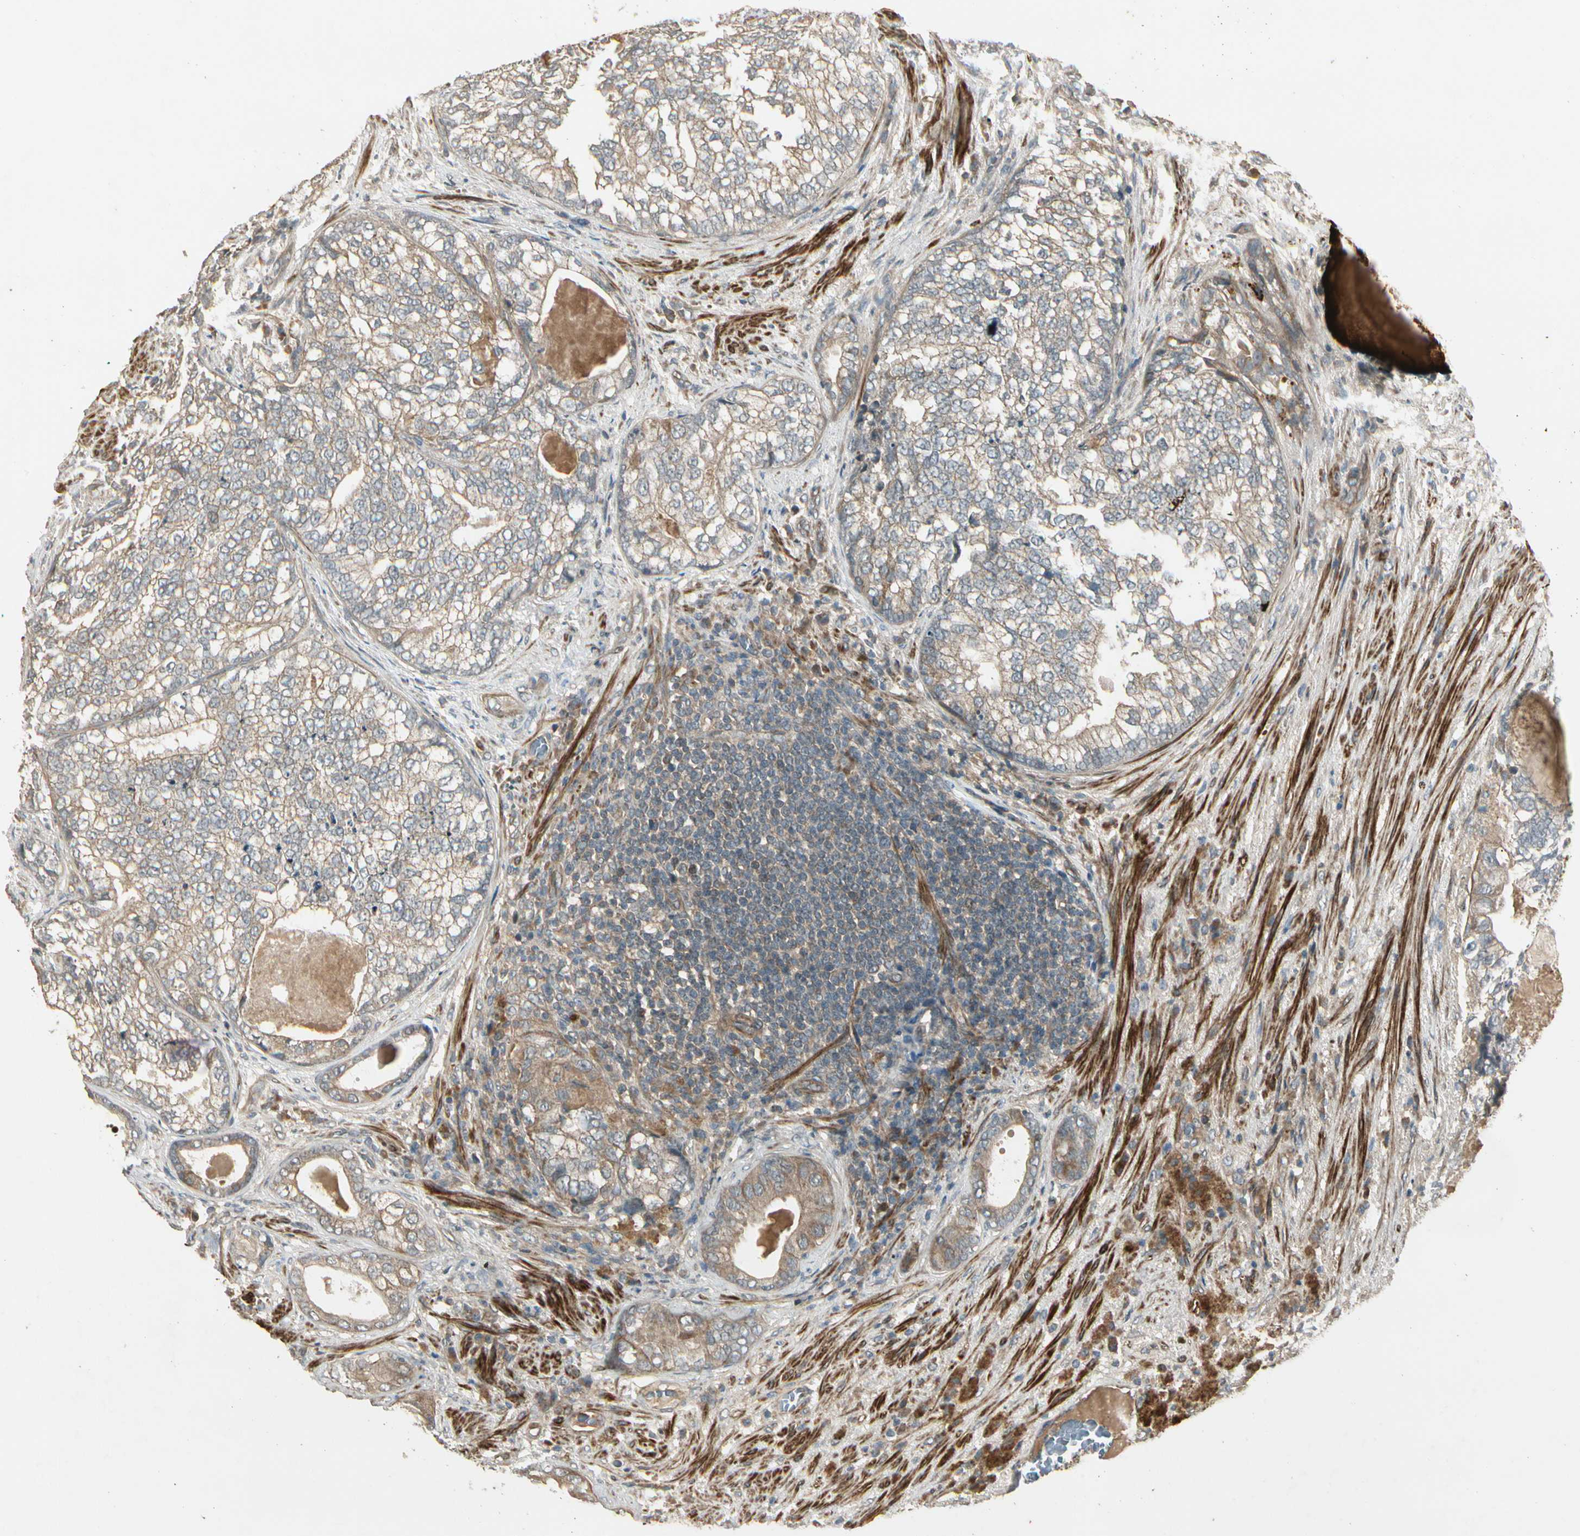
{"staining": {"intensity": "weak", "quantity": ">75%", "location": "cytoplasmic/membranous"}, "tissue": "prostate cancer", "cell_type": "Tumor cells", "image_type": "cancer", "snomed": [{"axis": "morphology", "description": "Adenocarcinoma, High grade"}, {"axis": "topography", "description": "Prostate"}], "caption": "Immunohistochemical staining of prostate cancer exhibits low levels of weak cytoplasmic/membranous protein expression in about >75% of tumor cells.", "gene": "ACVR1", "patient": {"sex": "male", "age": 66}}